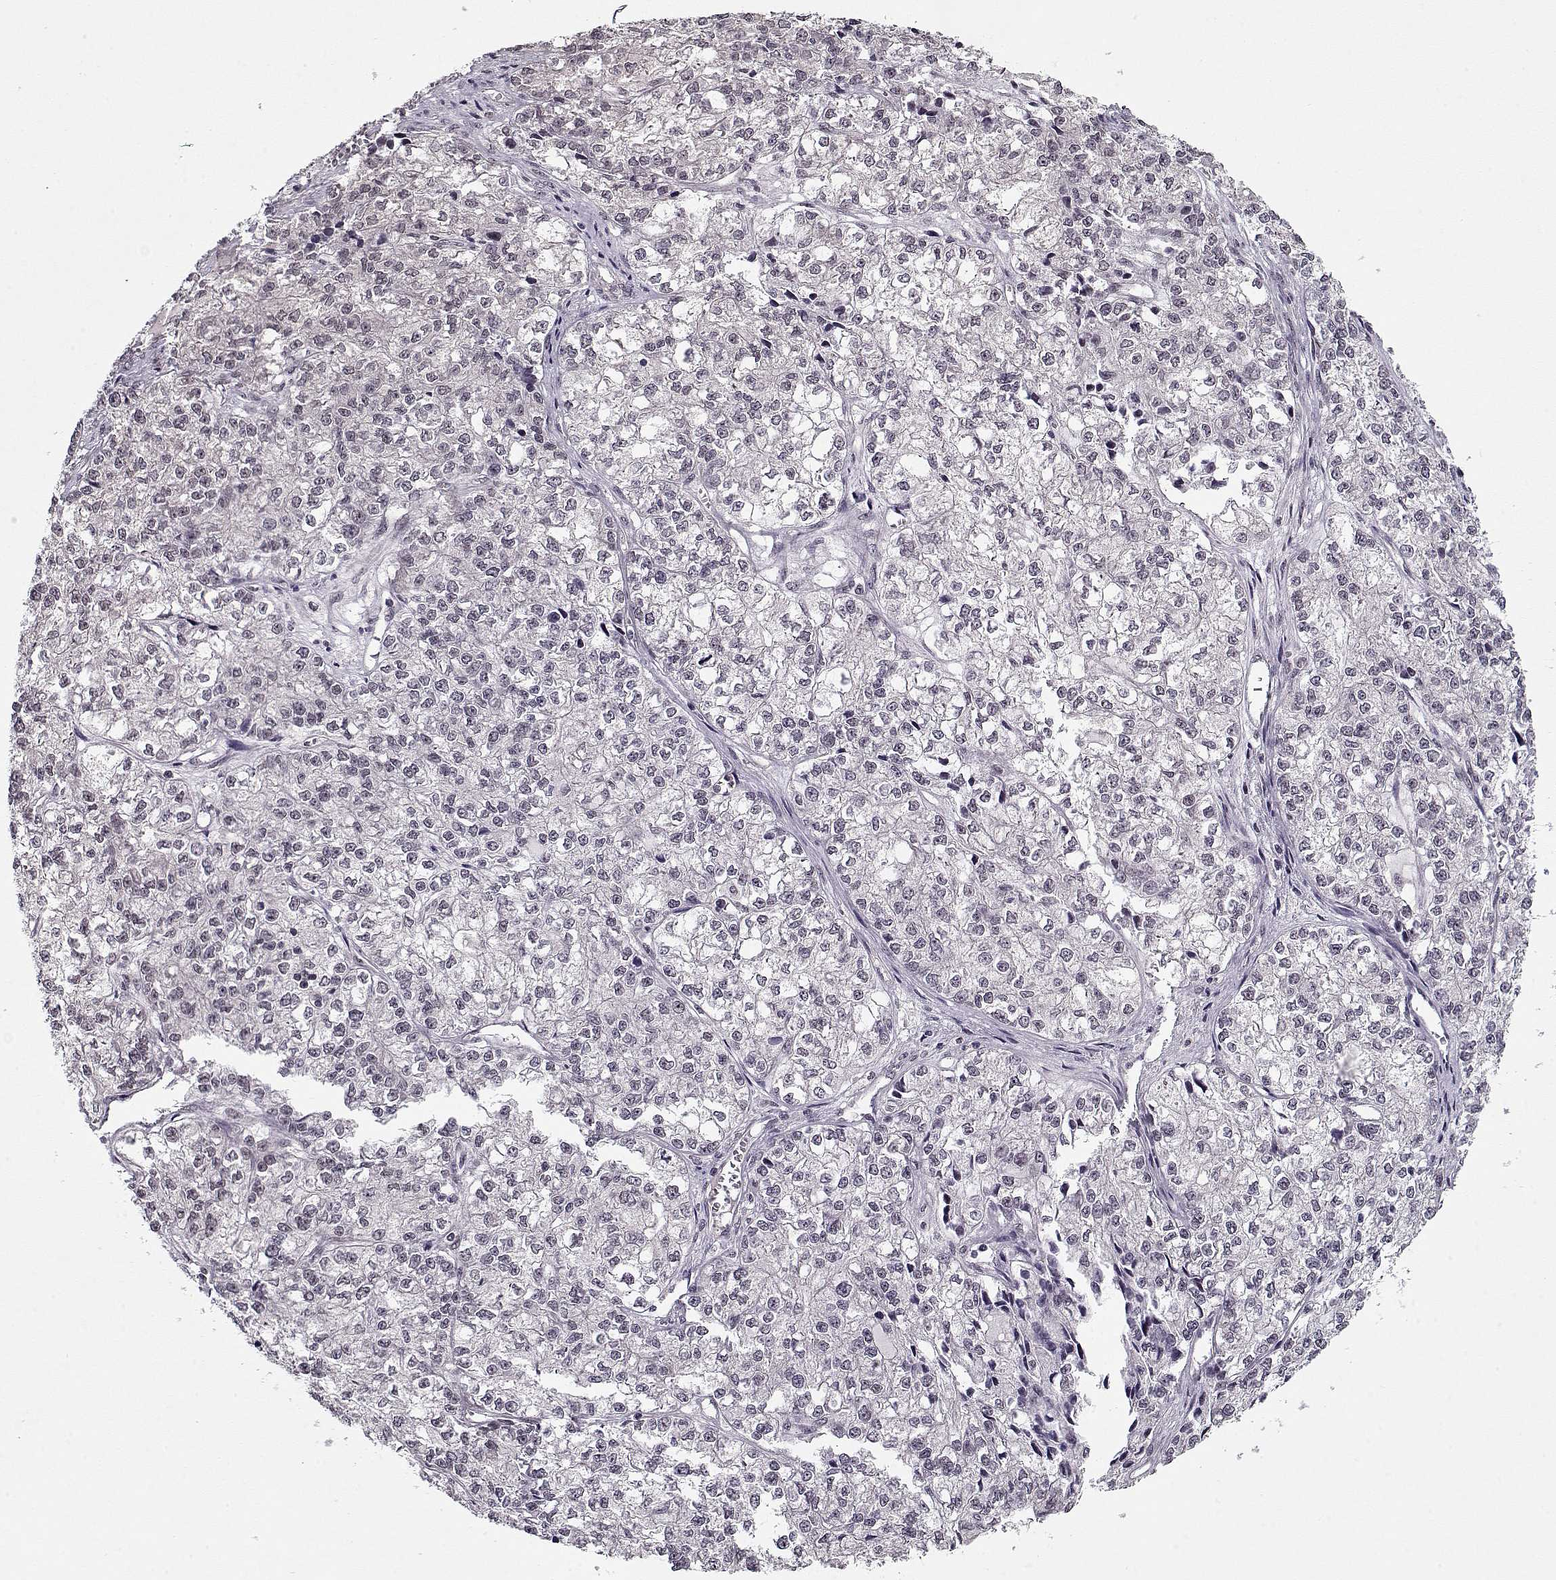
{"staining": {"intensity": "weak", "quantity": "<25%", "location": "nuclear"}, "tissue": "ovarian cancer", "cell_type": "Tumor cells", "image_type": "cancer", "snomed": [{"axis": "morphology", "description": "Carcinoma, endometroid"}, {"axis": "topography", "description": "Ovary"}], "caption": "Photomicrograph shows no protein expression in tumor cells of ovarian cancer (endometroid carcinoma) tissue. The staining was performed using DAB (3,3'-diaminobenzidine) to visualize the protein expression in brown, while the nuclei were stained in blue with hematoxylin (Magnification: 20x).", "gene": "TESPA1", "patient": {"sex": "female", "age": 64}}